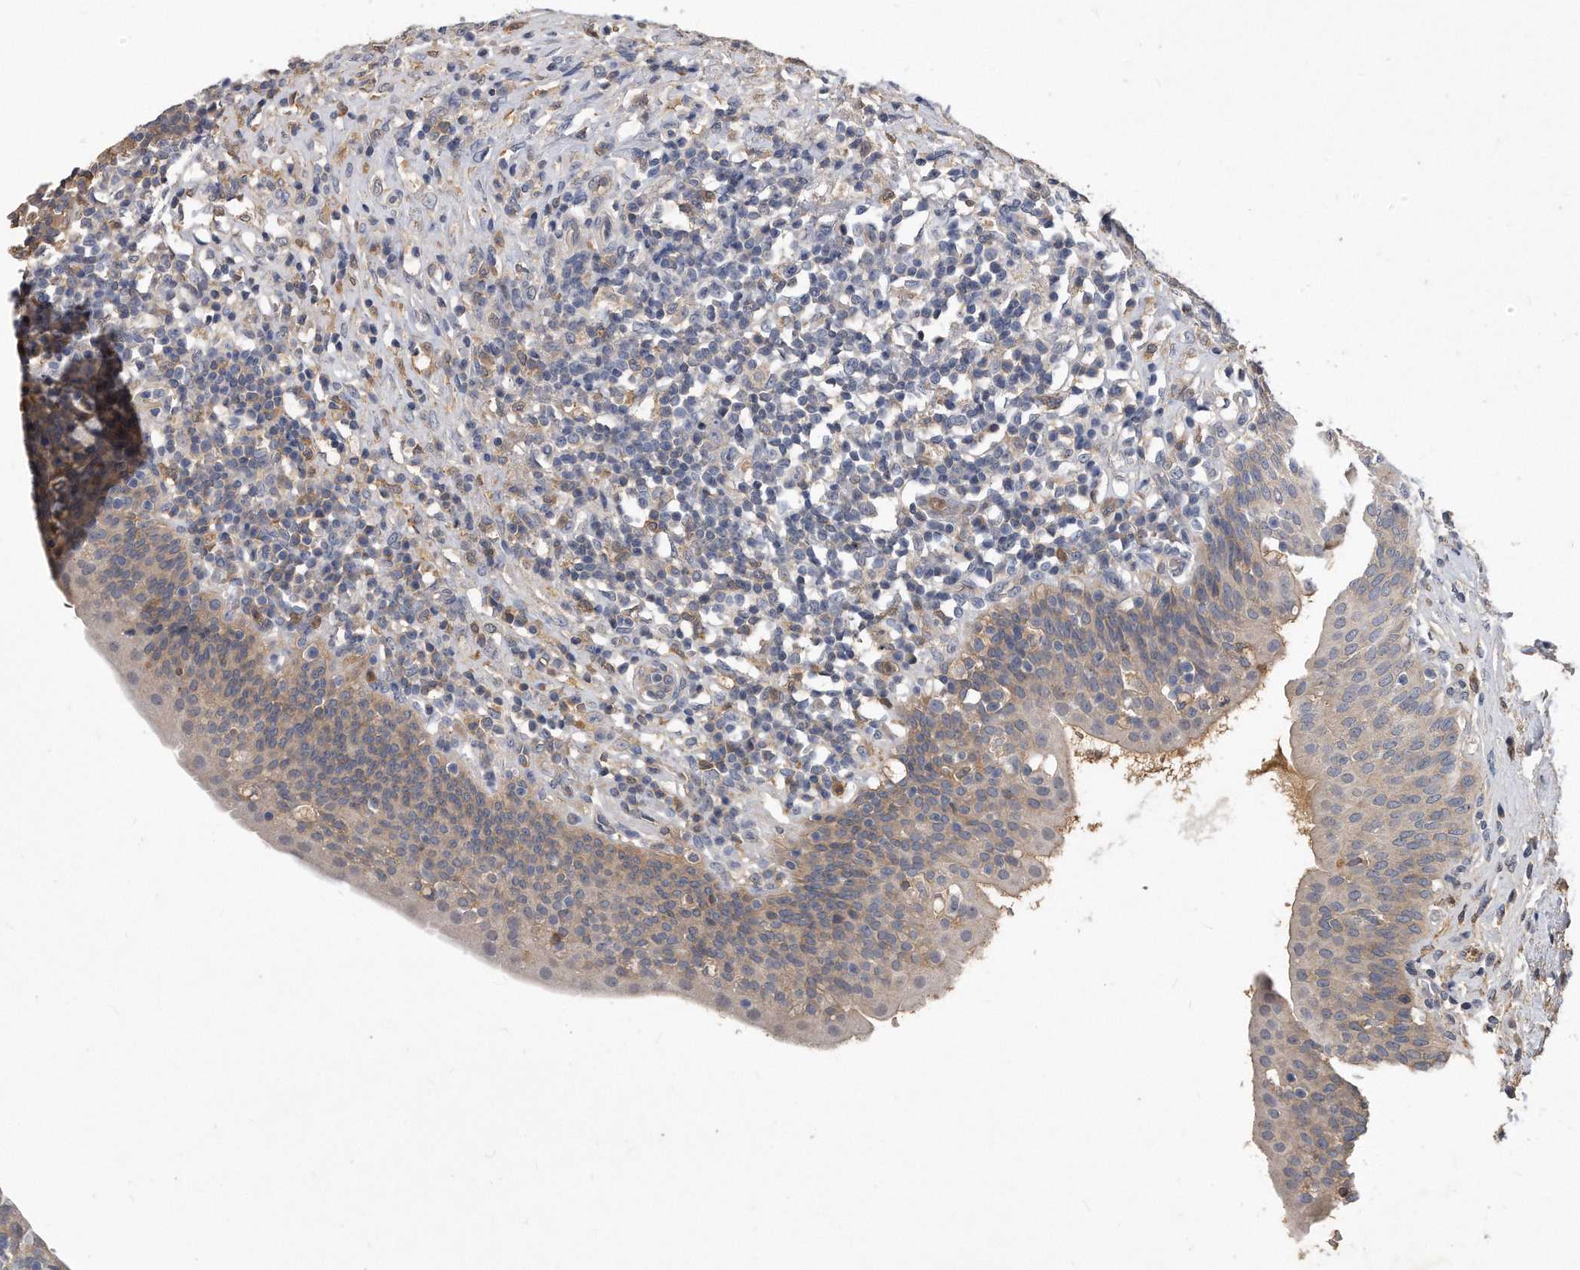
{"staining": {"intensity": "weak", "quantity": "25%-75%", "location": "cytoplasmic/membranous"}, "tissue": "urinary bladder", "cell_type": "Urothelial cells", "image_type": "normal", "snomed": [{"axis": "morphology", "description": "Normal tissue, NOS"}, {"axis": "topography", "description": "Urinary bladder"}], "caption": "Protein analysis of benign urinary bladder shows weak cytoplasmic/membranous expression in approximately 25%-75% of urothelial cells.", "gene": "HOMER3", "patient": {"sex": "male", "age": 83}}